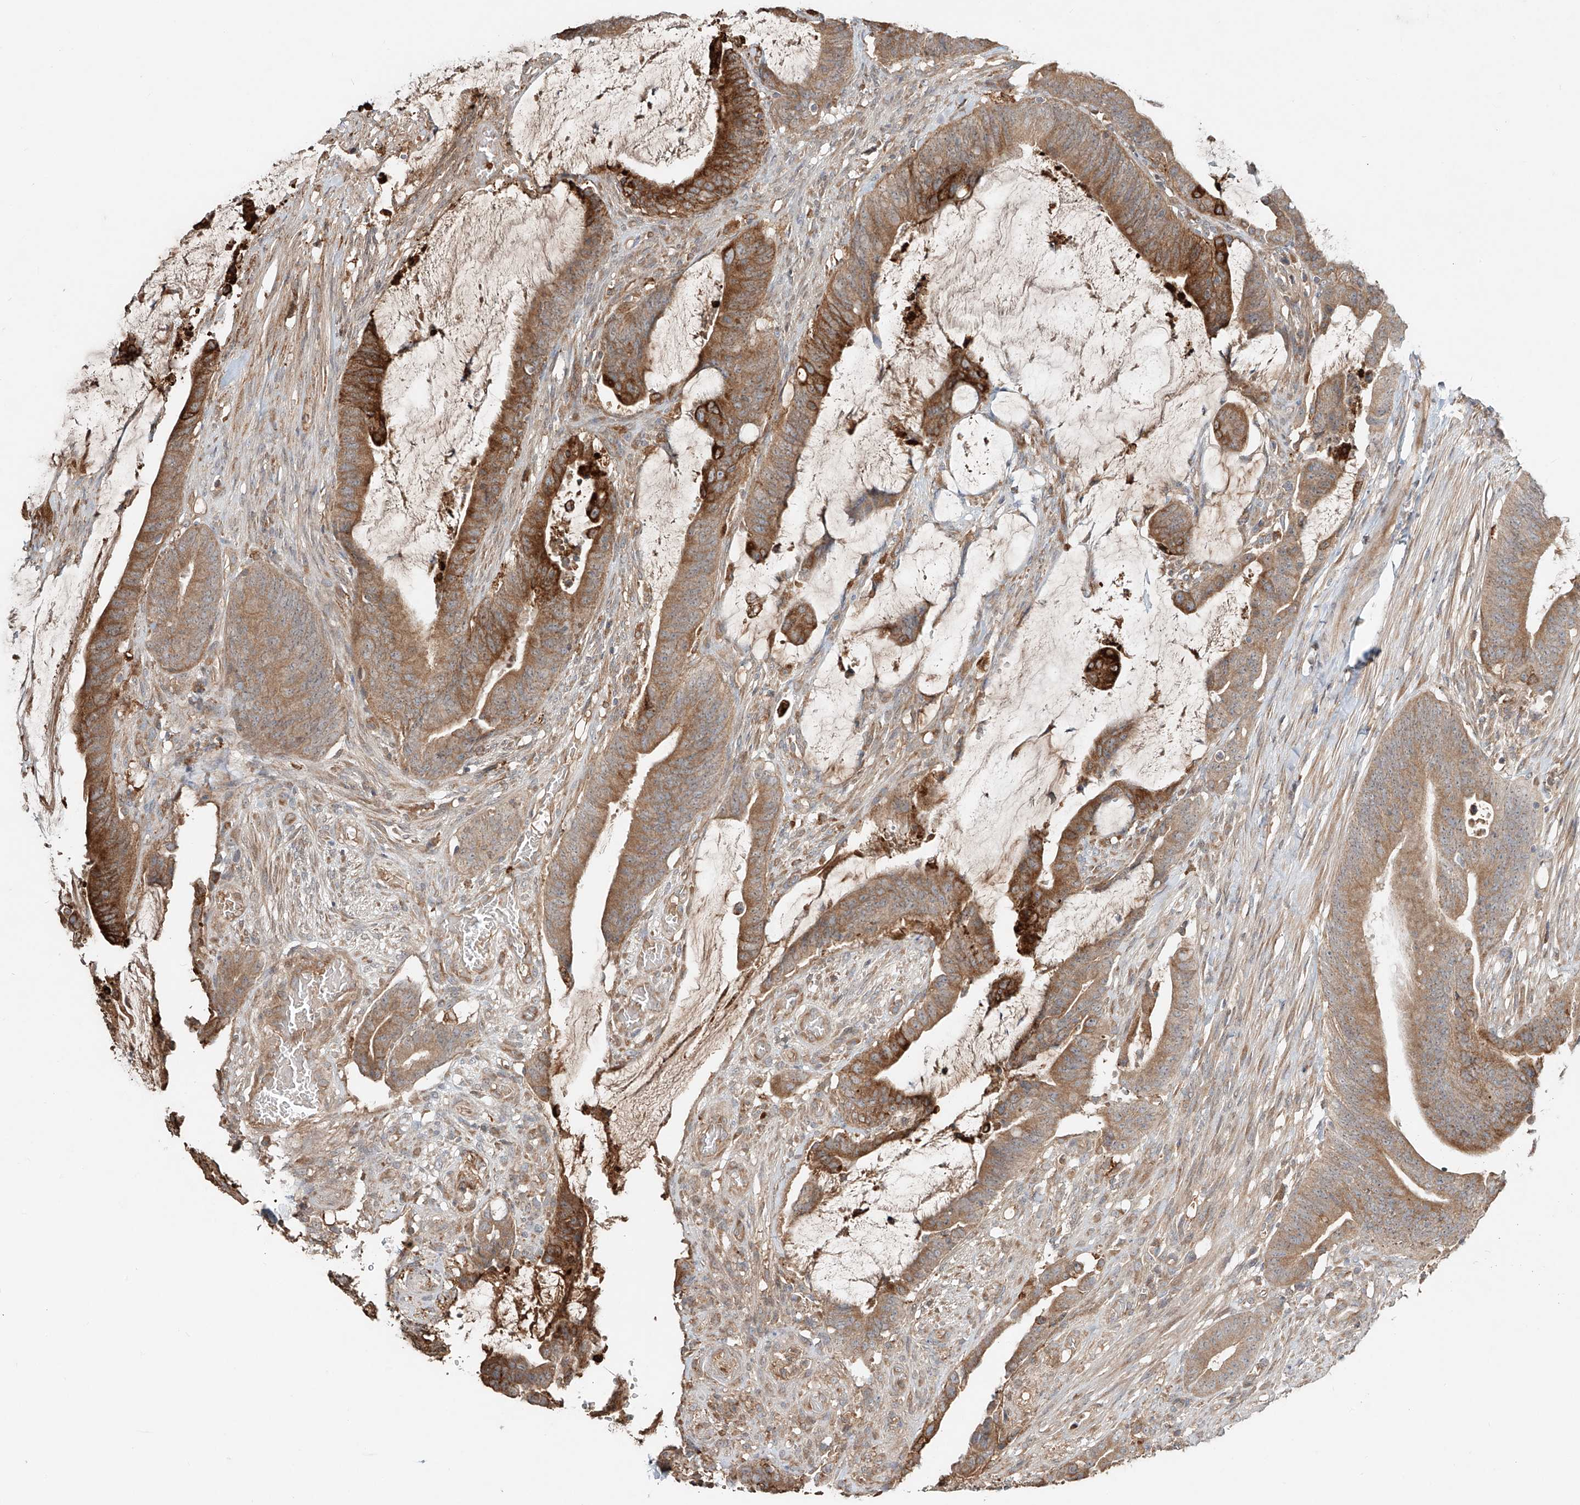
{"staining": {"intensity": "moderate", "quantity": ">75%", "location": "cytoplasmic/membranous"}, "tissue": "colorectal cancer", "cell_type": "Tumor cells", "image_type": "cancer", "snomed": [{"axis": "morphology", "description": "Adenocarcinoma, NOS"}, {"axis": "topography", "description": "Rectum"}], "caption": "Protein staining of colorectal cancer tissue reveals moderate cytoplasmic/membranous positivity in about >75% of tumor cells.", "gene": "ERO1A", "patient": {"sex": "female", "age": 66}}